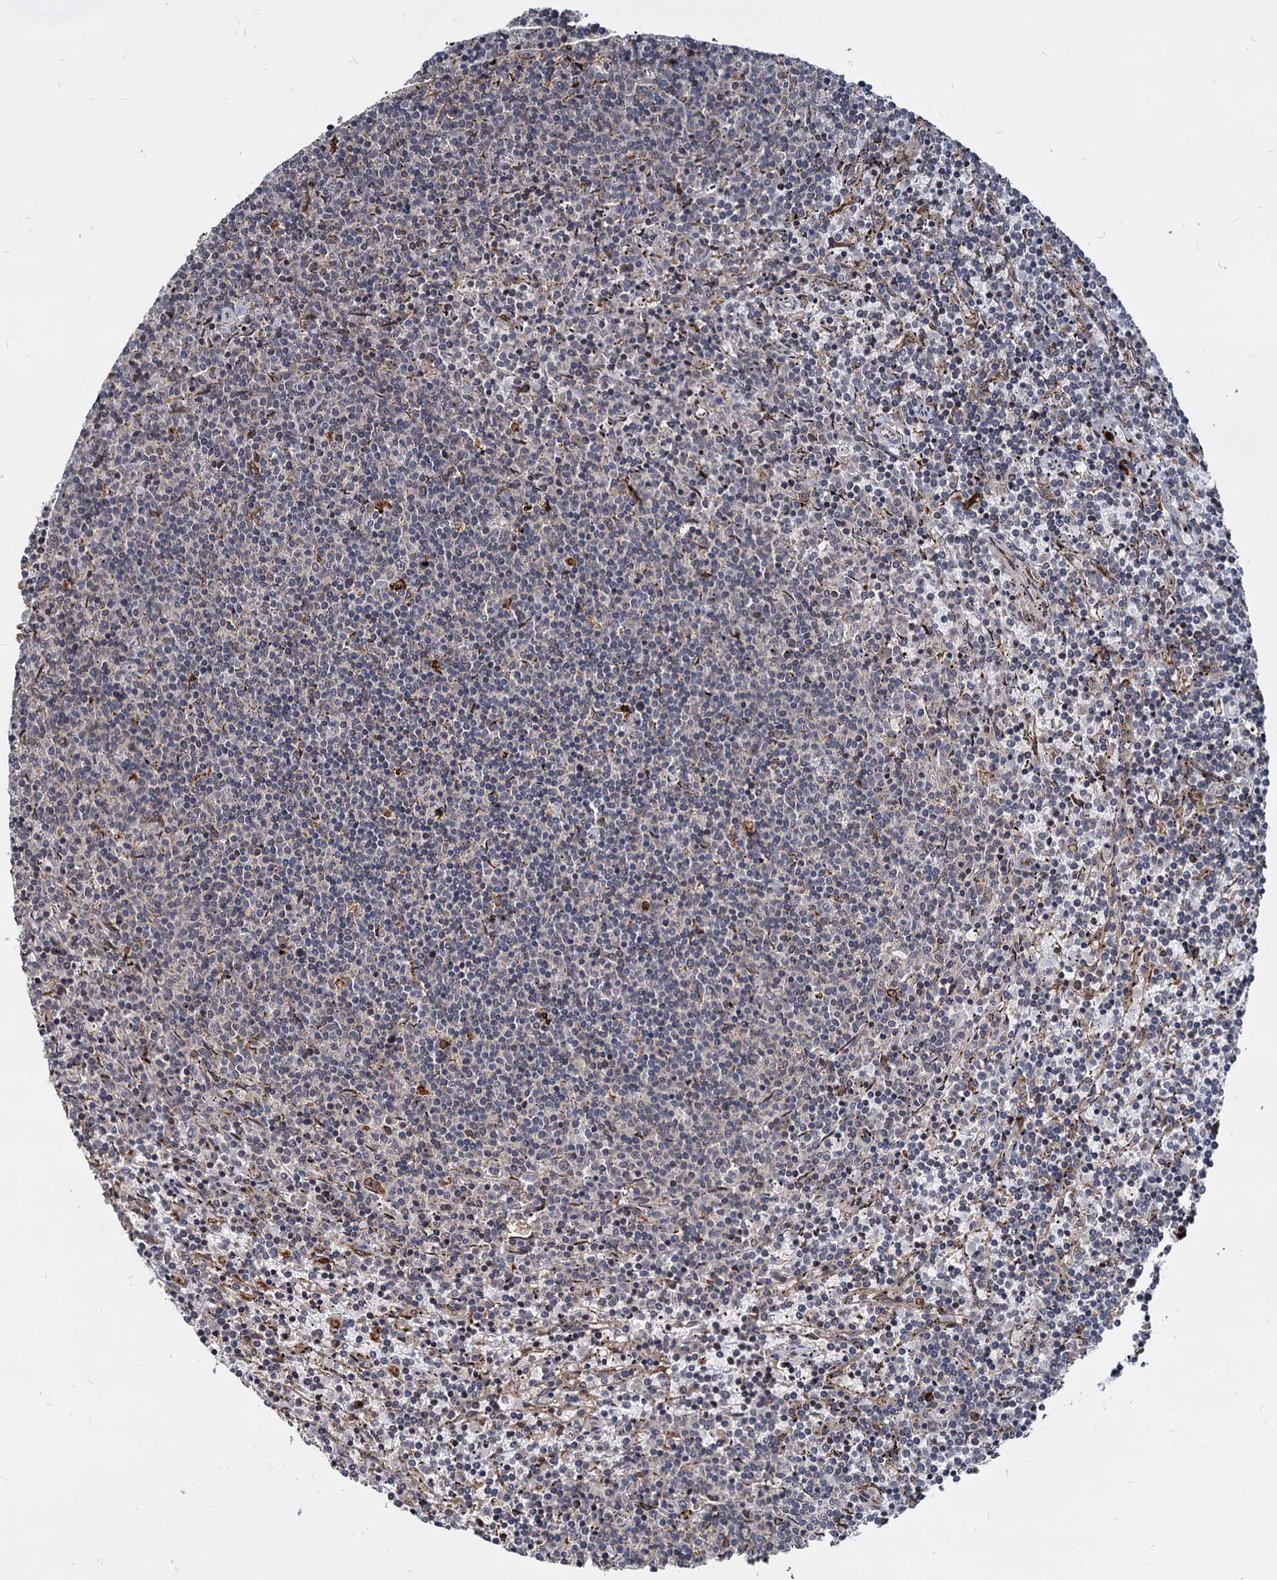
{"staining": {"intensity": "negative", "quantity": "none", "location": "none"}, "tissue": "lymphoma", "cell_type": "Tumor cells", "image_type": "cancer", "snomed": [{"axis": "morphology", "description": "Malignant lymphoma, non-Hodgkin's type, Low grade"}, {"axis": "topography", "description": "Spleen"}], "caption": "This is an immunohistochemistry (IHC) photomicrograph of low-grade malignant lymphoma, non-Hodgkin's type. There is no expression in tumor cells.", "gene": "SAAL1", "patient": {"sex": "female", "age": 50}}